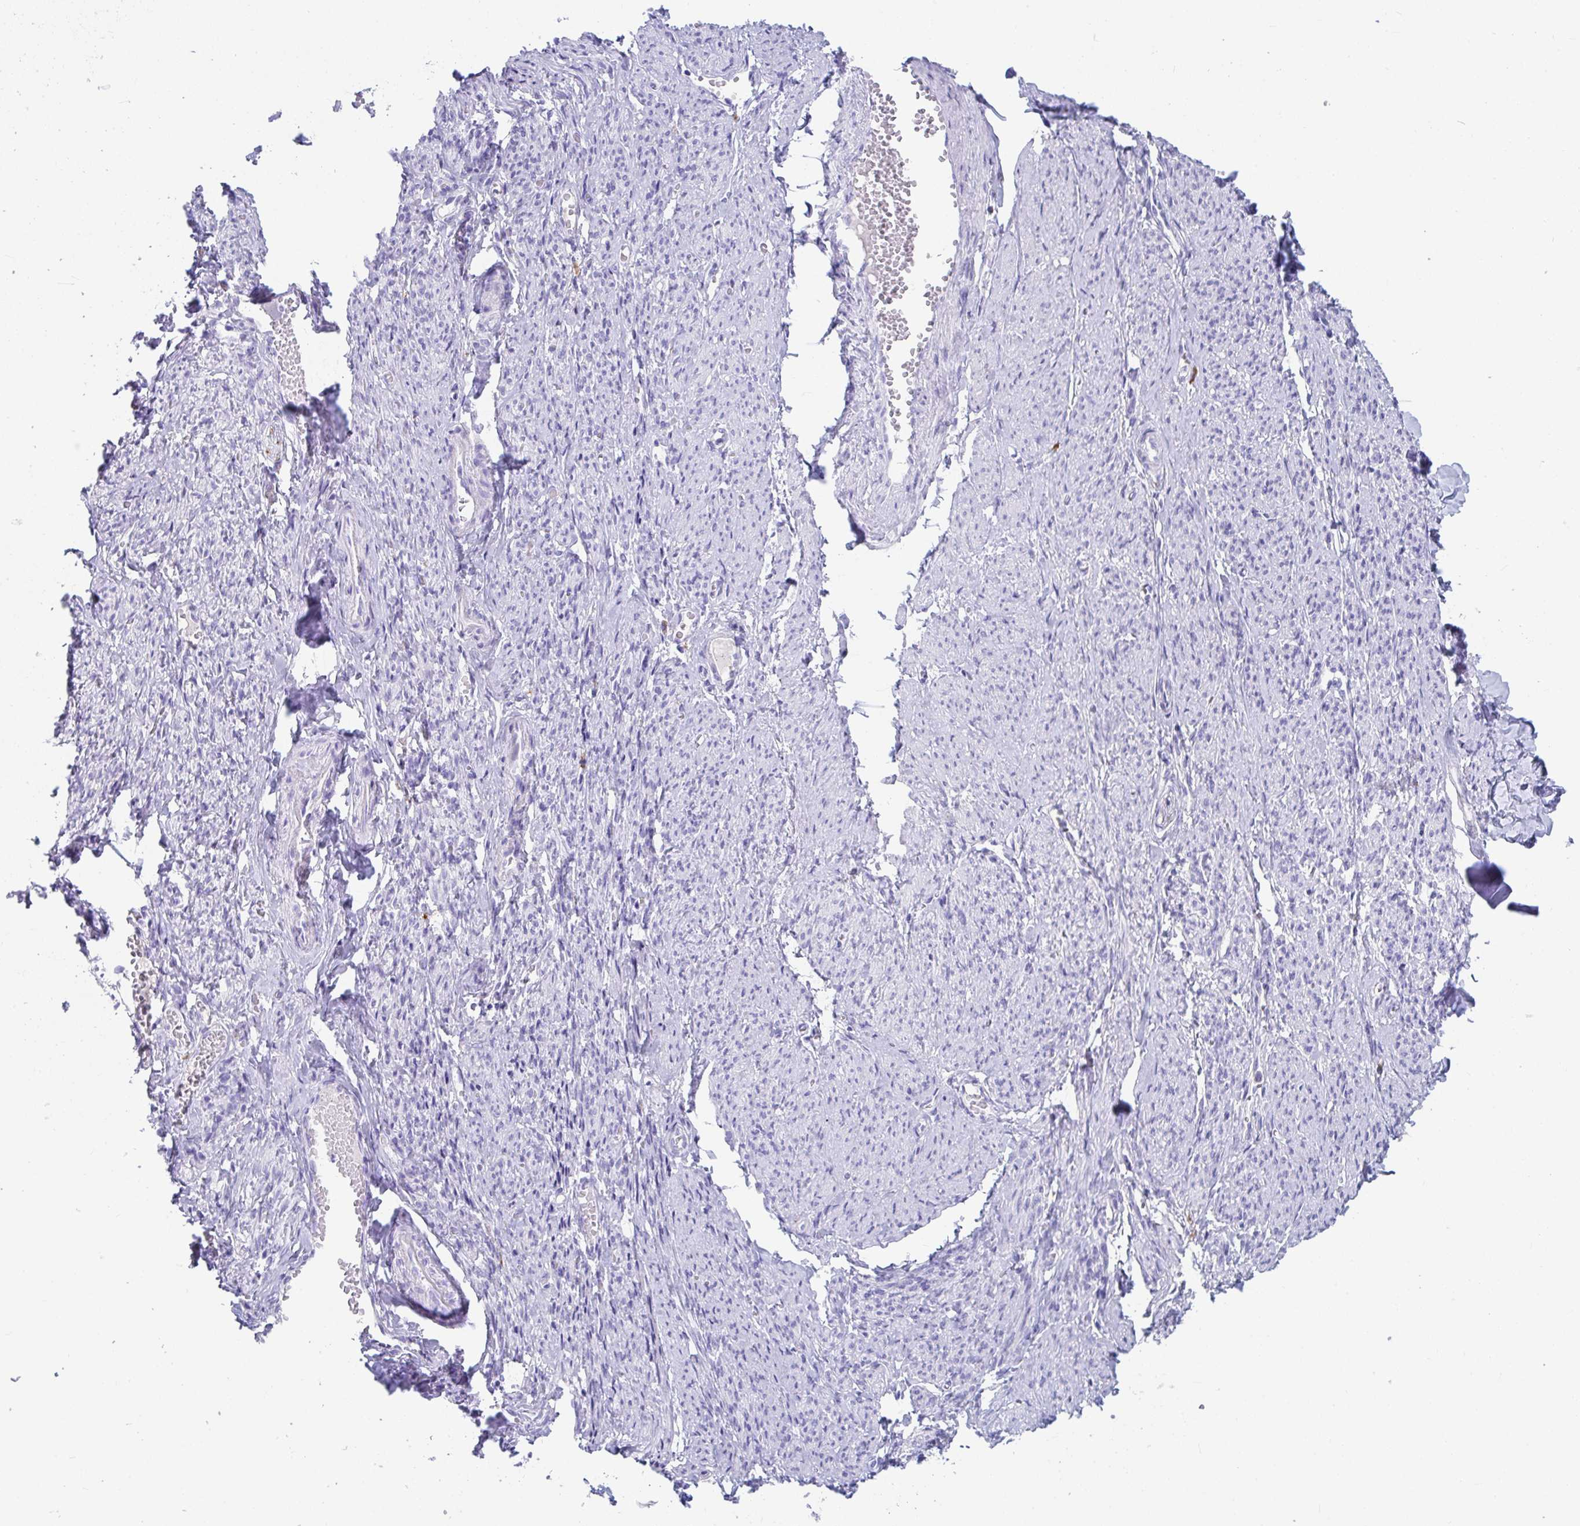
{"staining": {"intensity": "negative", "quantity": "none", "location": "none"}, "tissue": "smooth muscle", "cell_type": "Smooth muscle cells", "image_type": "normal", "snomed": [{"axis": "morphology", "description": "Normal tissue, NOS"}, {"axis": "topography", "description": "Smooth muscle"}], "caption": "Immunohistochemistry micrograph of benign human smooth muscle stained for a protein (brown), which reveals no positivity in smooth muscle cells.", "gene": "PLA2G1B", "patient": {"sex": "female", "age": 65}}